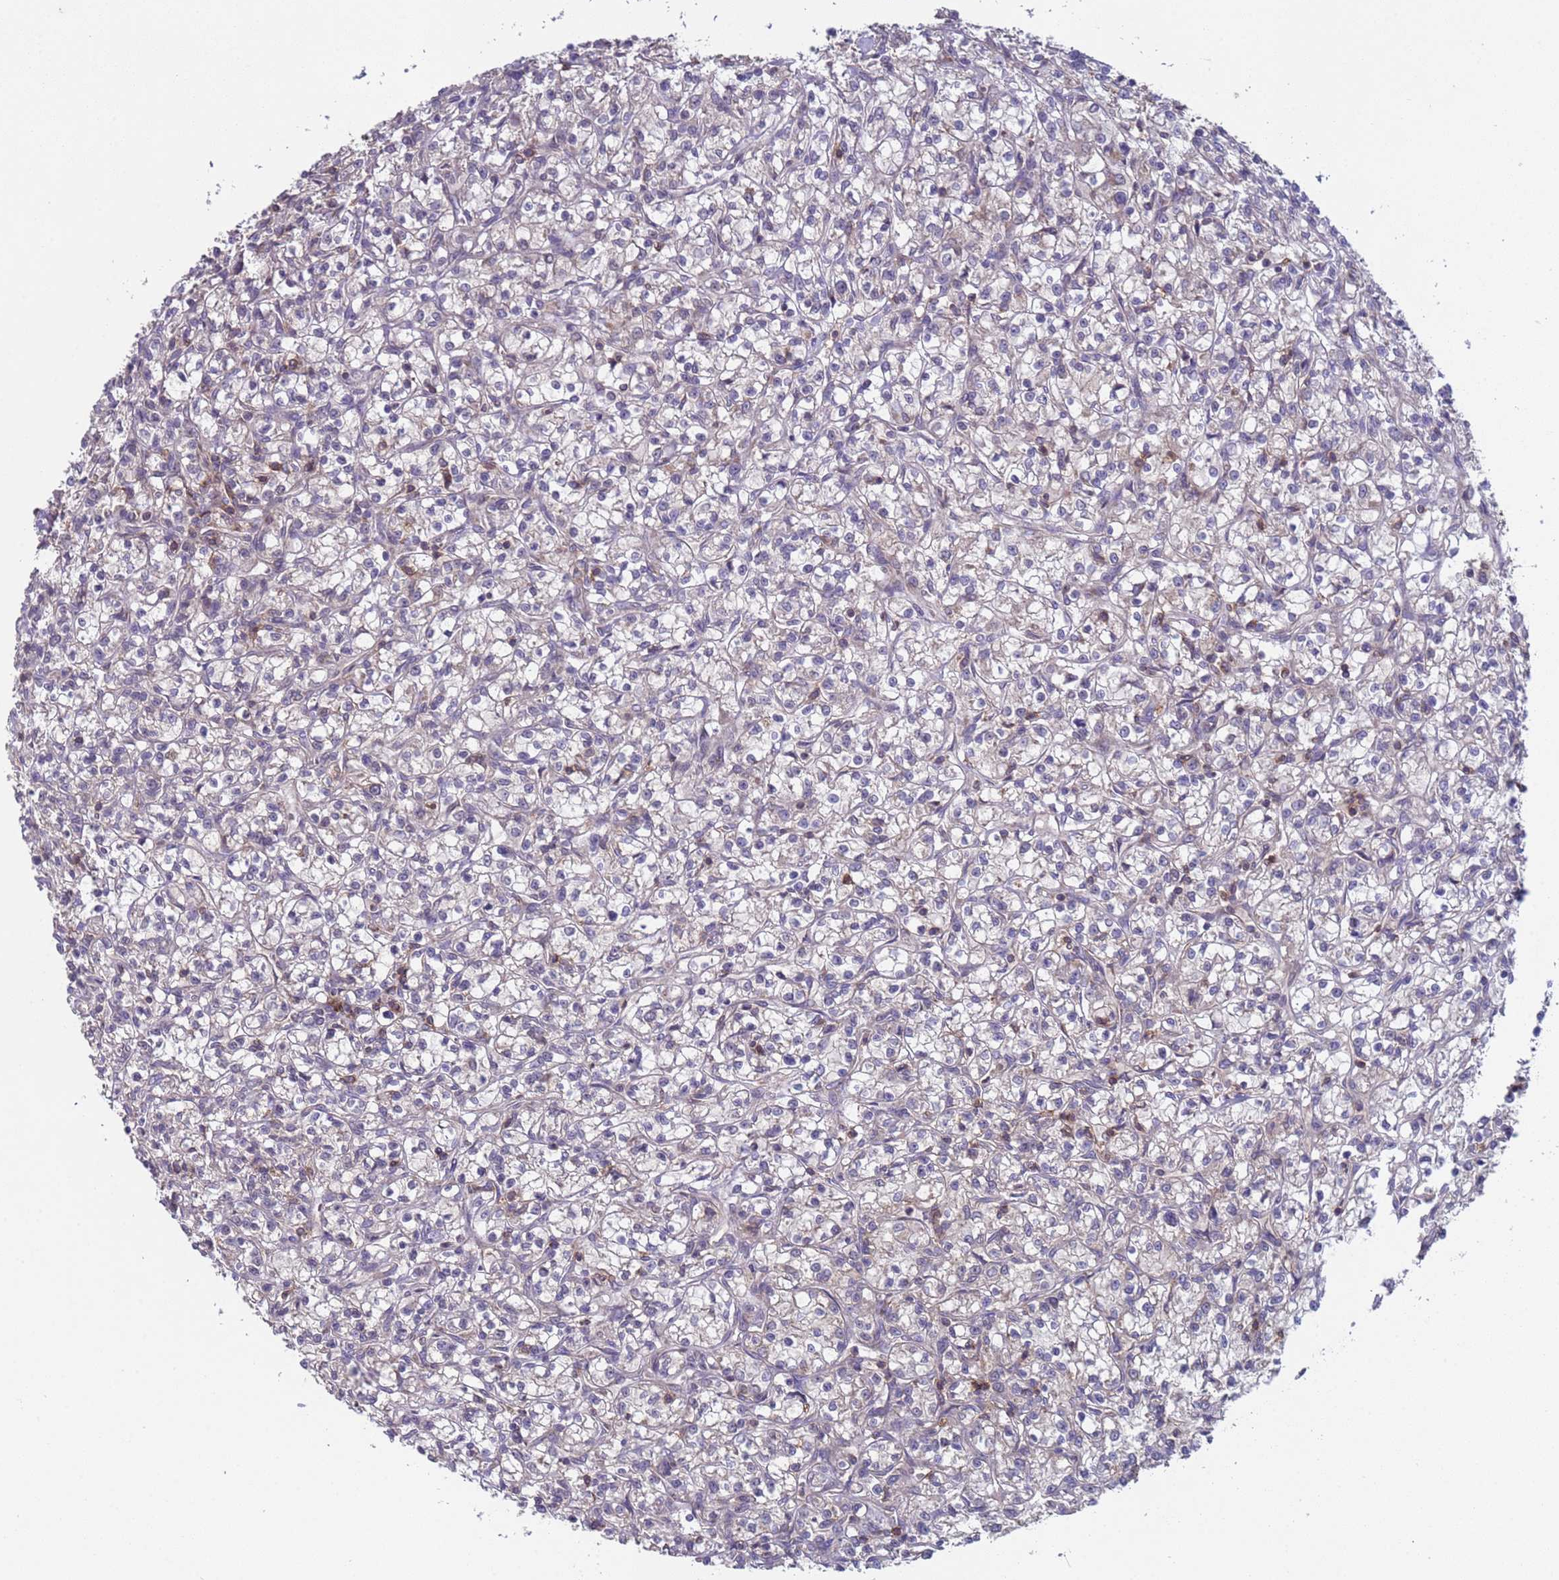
{"staining": {"intensity": "weak", "quantity": "<25%", "location": "cytoplasmic/membranous"}, "tissue": "renal cancer", "cell_type": "Tumor cells", "image_type": "cancer", "snomed": [{"axis": "morphology", "description": "Adenocarcinoma, NOS"}, {"axis": "topography", "description": "Kidney"}], "caption": "This is an immunohistochemistry micrograph of renal cancer (adenocarcinoma). There is no expression in tumor cells.", "gene": "ACAD8", "patient": {"sex": "female", "age": 59}}